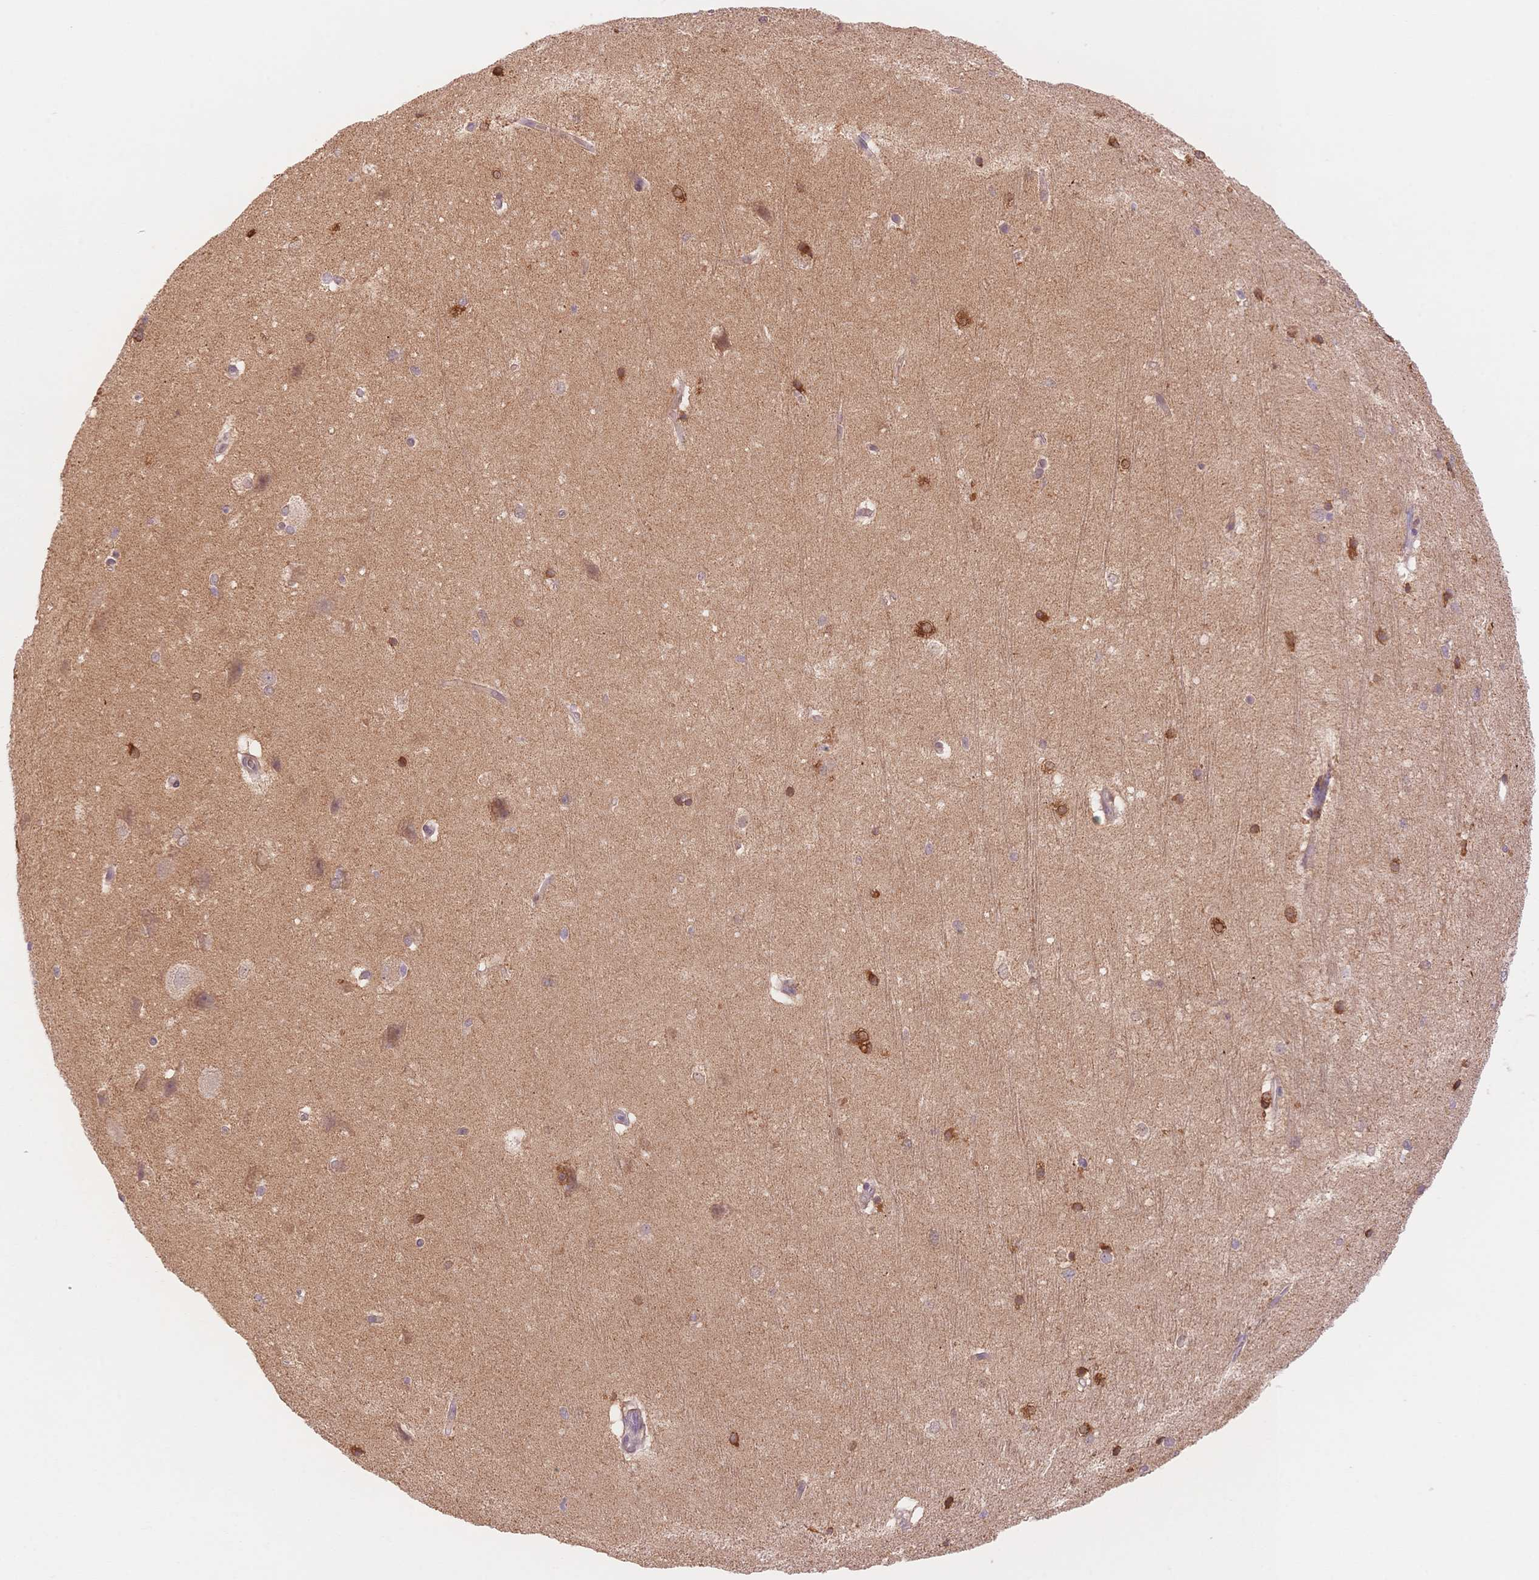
{"staining": {"intensity": "moderate", "quantity": "<25%", "location": "cytoplasmic/membranous"}, "tissue": "hippocampus", "cell_type": "Glial cells", "image_type": "normal", "snomed": [{"axis": "morphology", "description": "Normal tissue, NOS"}, {"axis": "topography", "description": "Cerebral cortex"}, {"axis": "topography", "description": "Hippocampus"}], "caption": "Protein expression analysis of benign hippocampus reveals moderate cytoplasmic/membranous staining in about <25% of glial cells. The staining was performed using DAB, with brown indicating positive protein expression. Nuclei are stained blue with hematoxylin.", "gene": "STK39", "patient": {"sex": "female", "age": 19}}